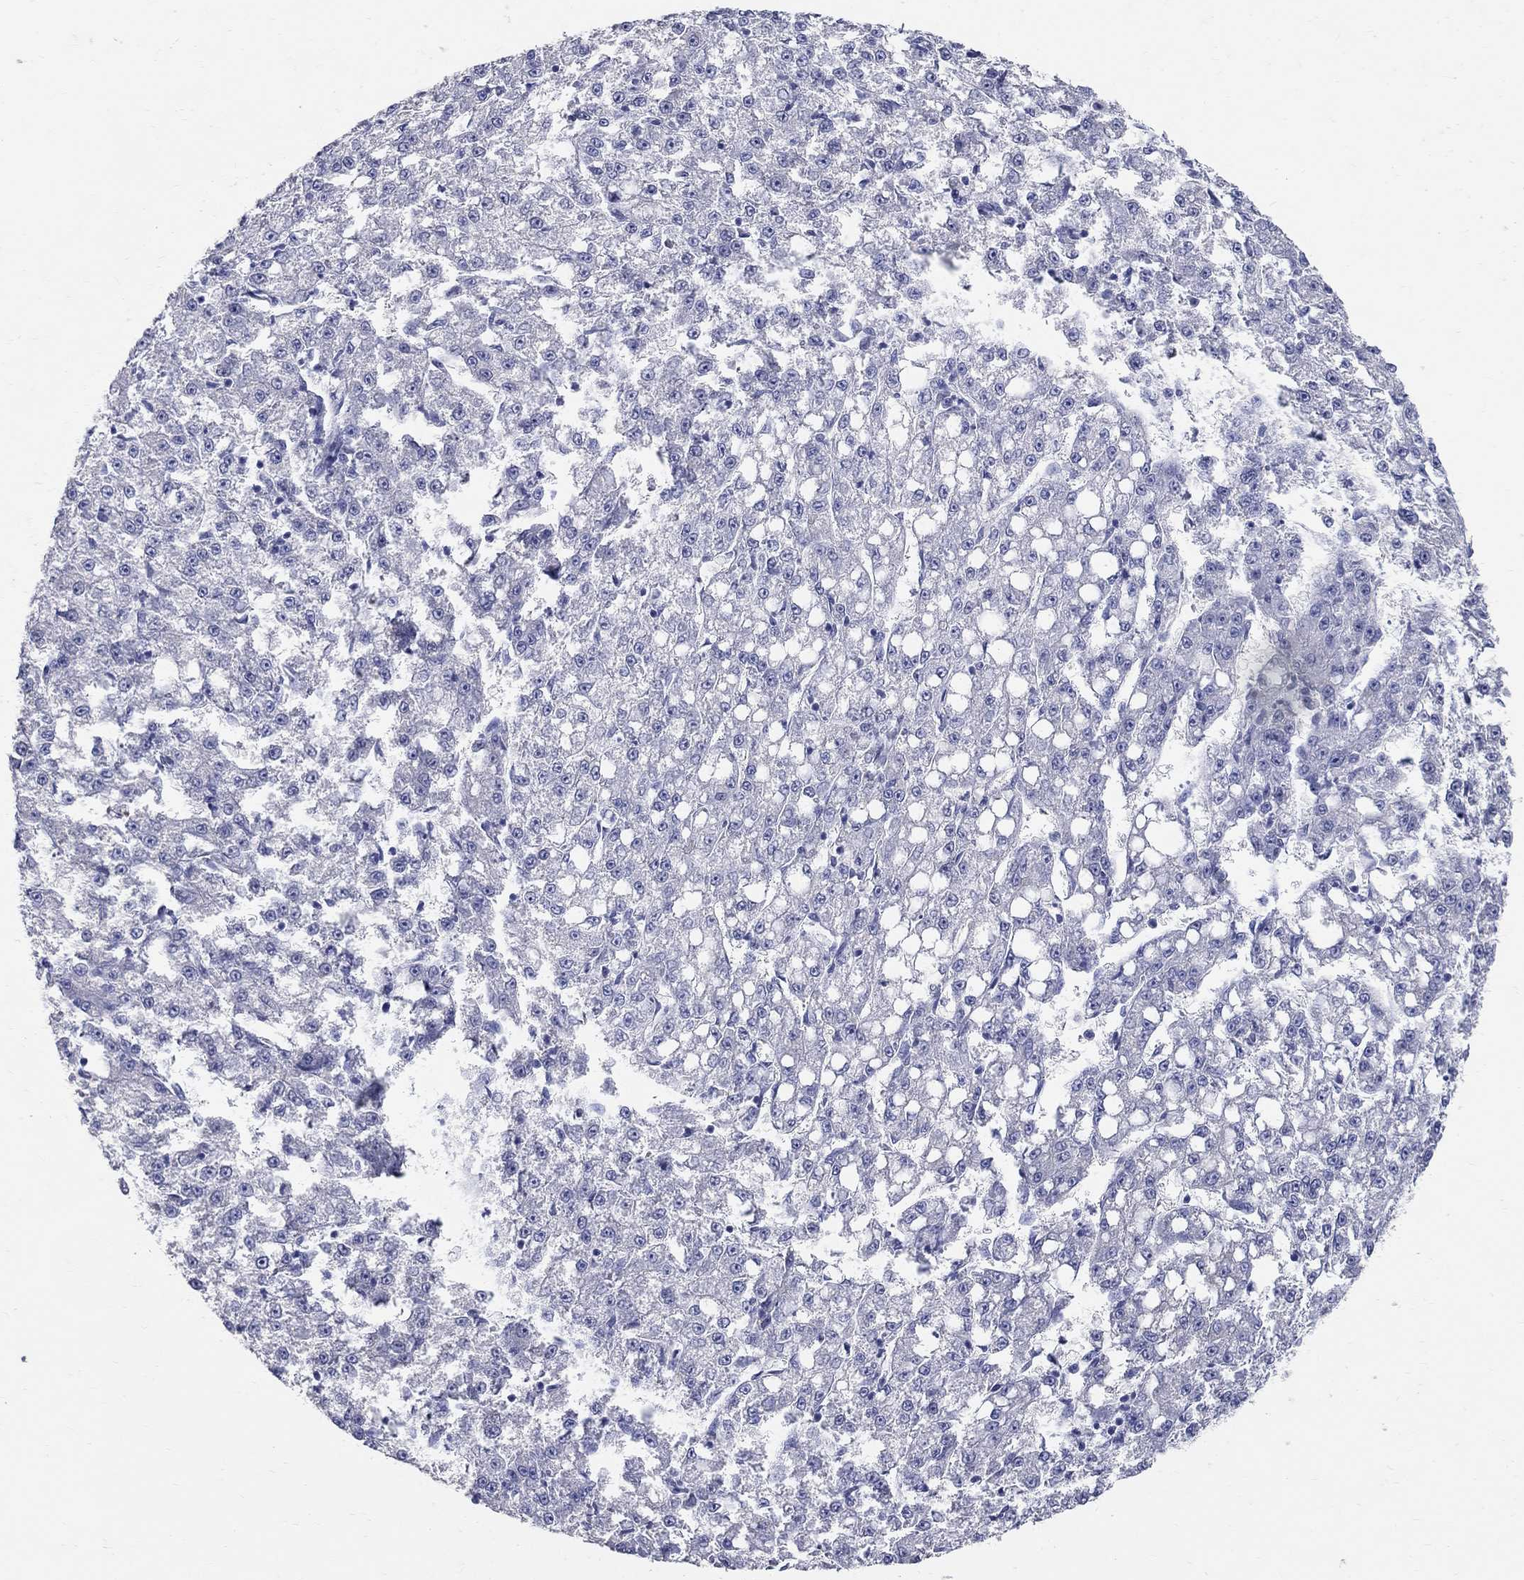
{"staining": {"intensity": "negative", "quantity": "none", "location": "none"}, "tissue": "liver cancer", "cell_type": "Tumor cells", "image_type": "cancer", "snomed": [{"axis": "morphology", "description": "Carcinoma, Hepatocellular, NOS"}, {"axis": "topography", "description": "Liver"}], "caption": "The micrograph shows no staining of tumor cells in liver cancer.", "gene": "SOX2", "patient": {"sex": "female", "age": 65}}